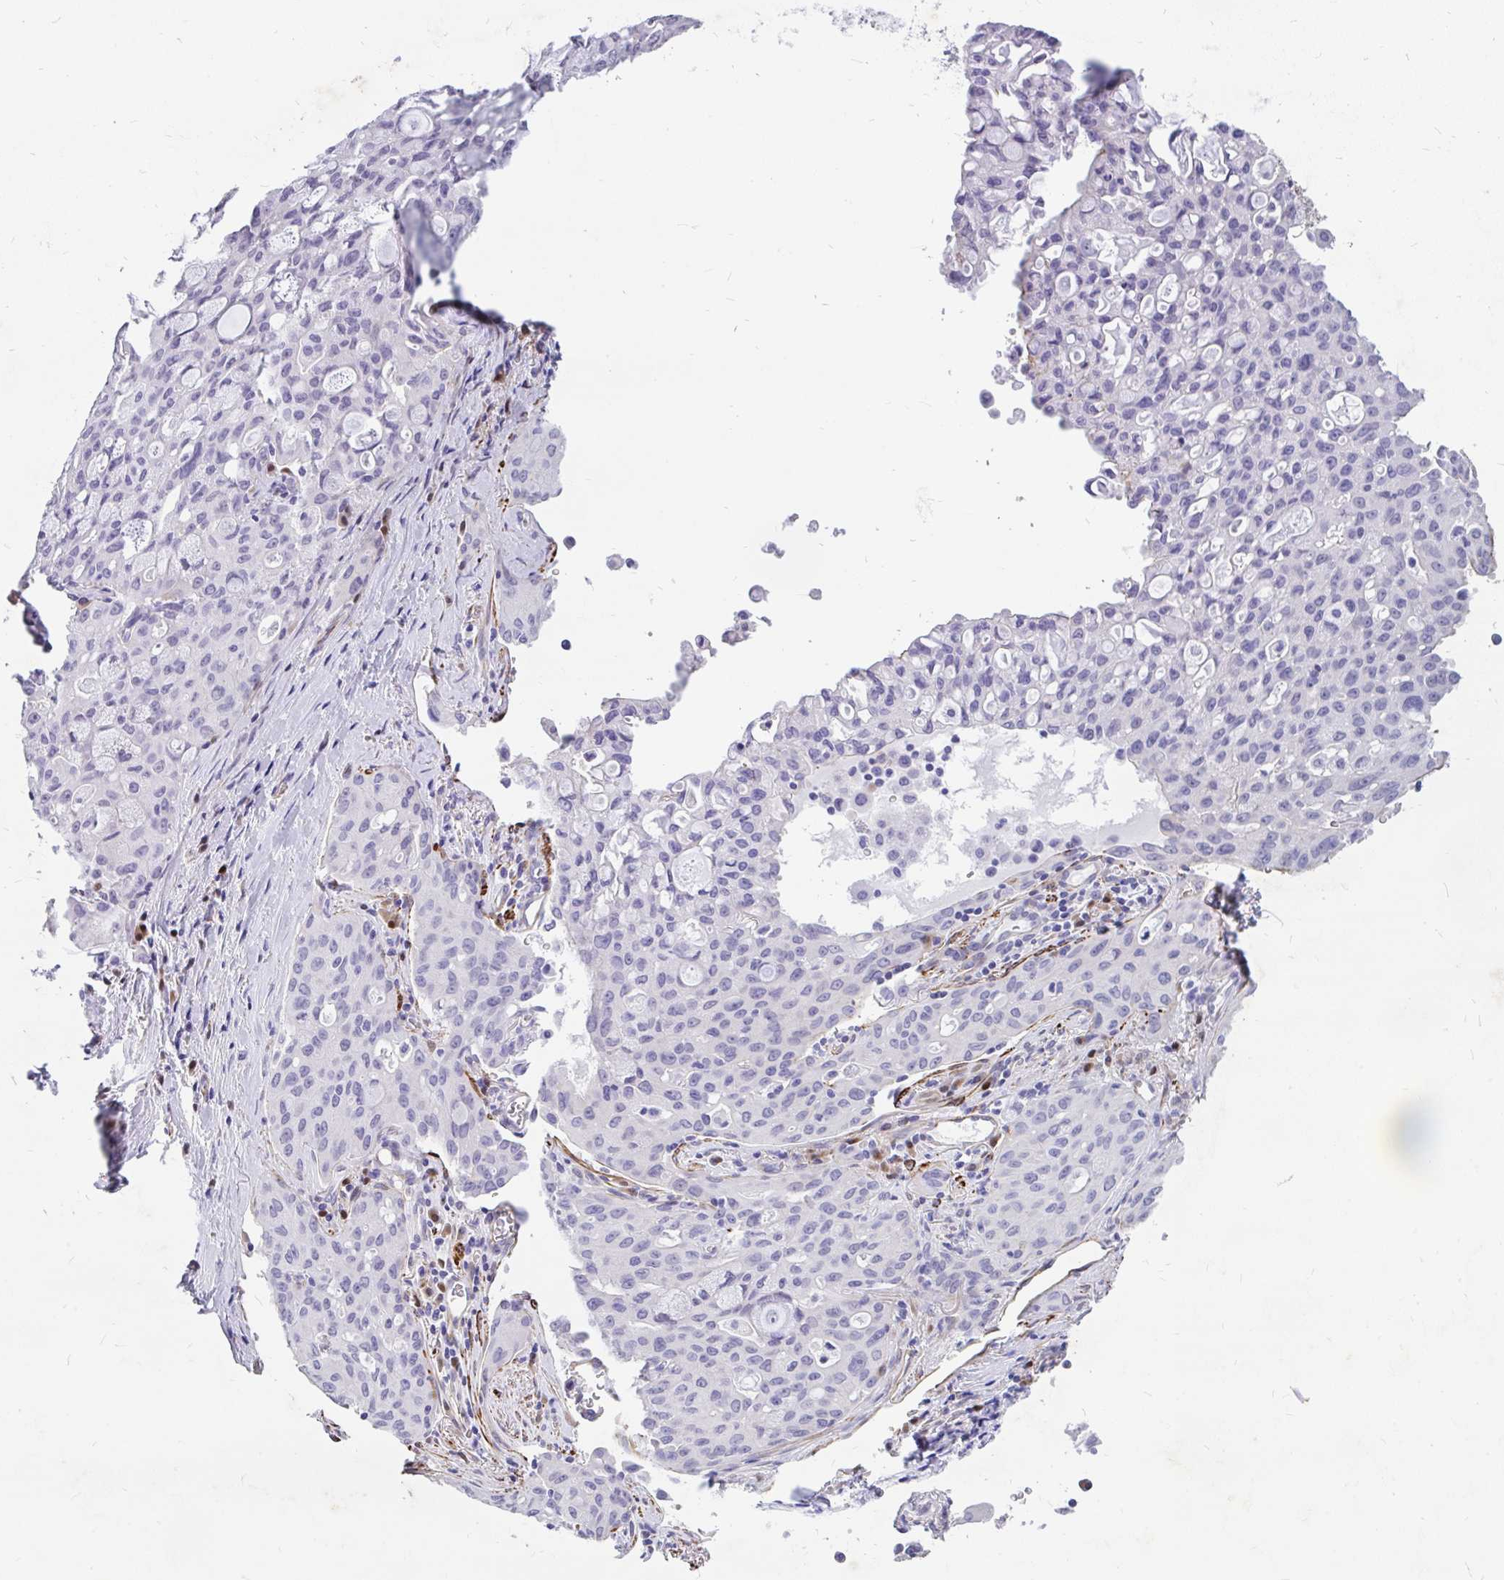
{"staining": {"intensity": "negative", "quantity": "none", "location": "none"}, "tissue": "lung cancer", "cell_type": "Tumor cells", "image_type": "cancer", "snomed": [{"axis": "morphology", "description": "Adenocarcinoma, NOS"}, {"axis": "topography", "description": "Lung"}], "caption": "Lung cancer was stained to show a protein in brown. There is no significant expression in tumor cells. (DAB immunohistochemistry (IHC), high magnification).", "gene": "EML5", "patient": {"sex": "female", "age": 44}}